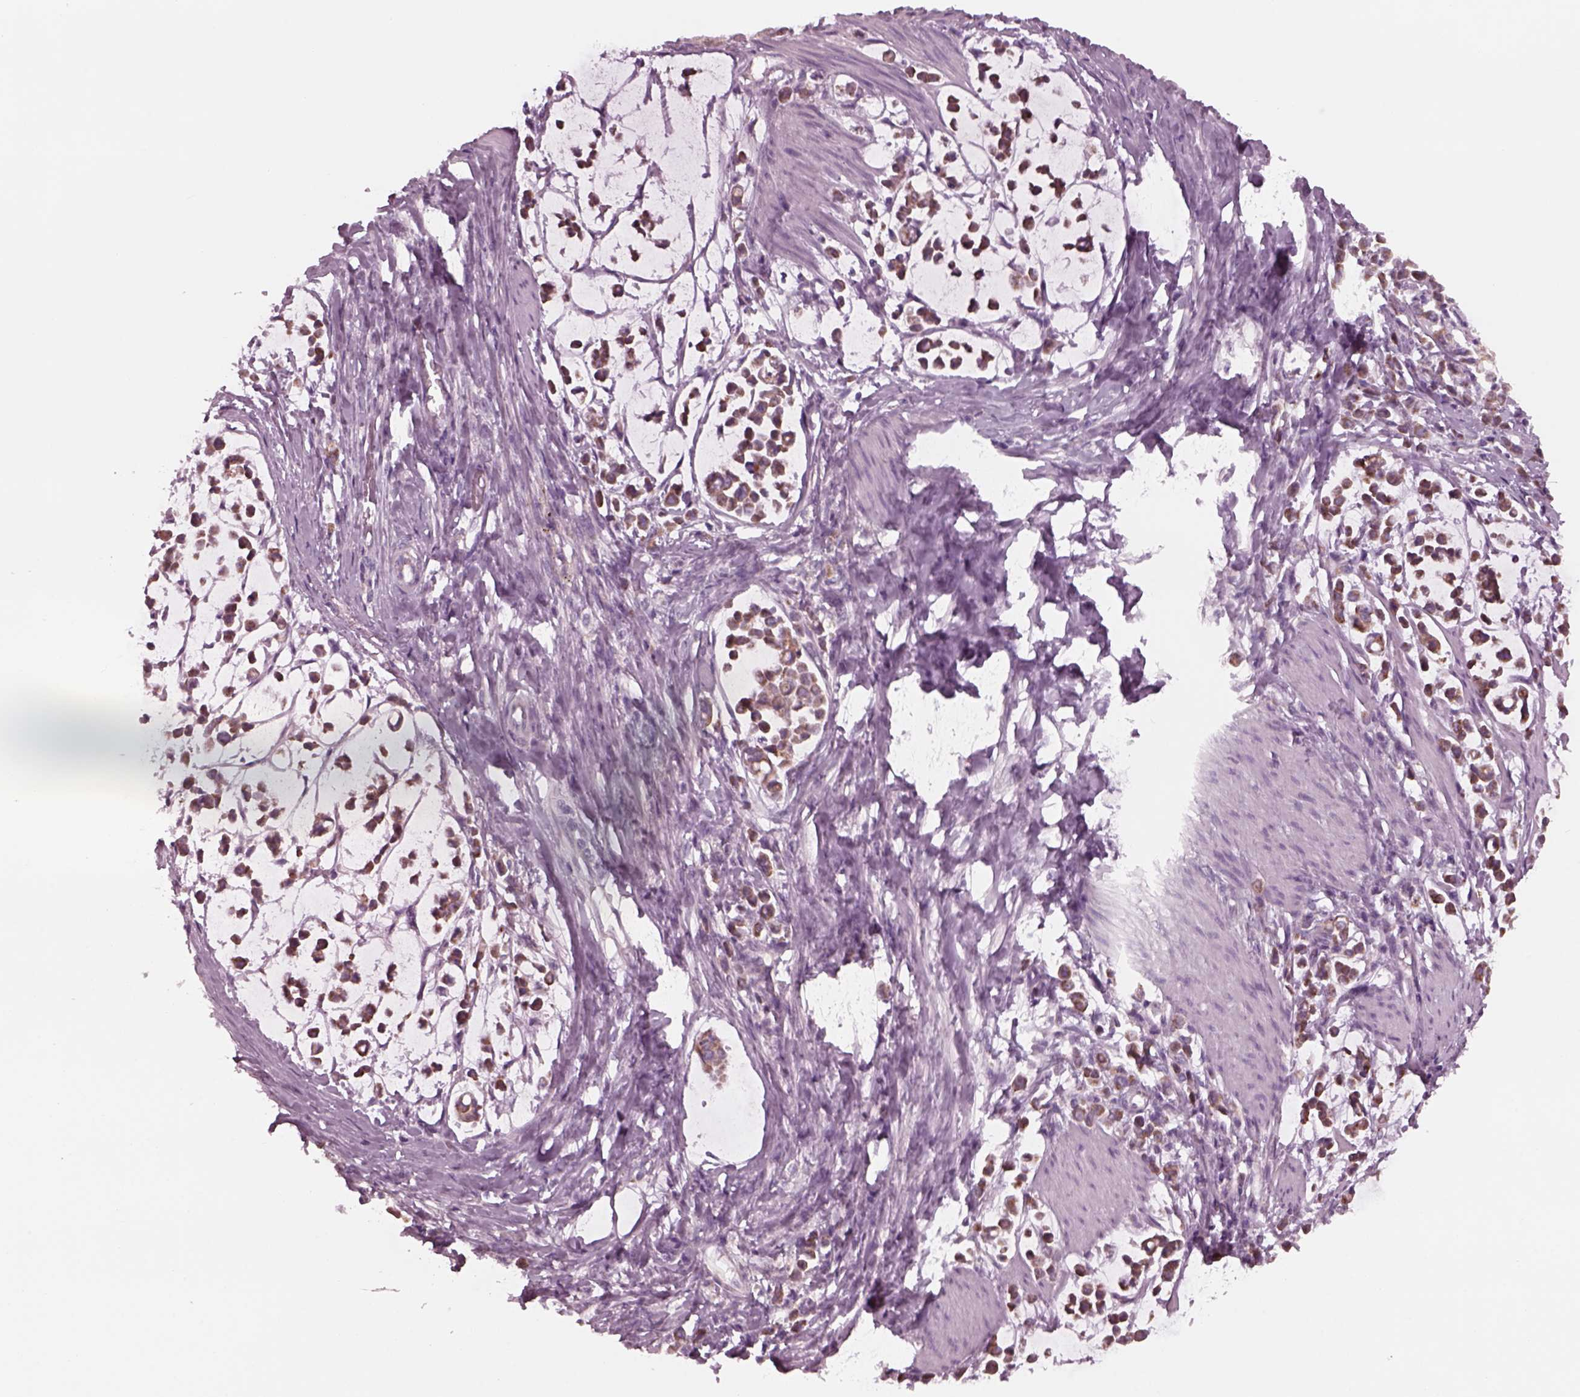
{"staining": {"intensity": "moderate", "quantity": "25%-75%", "location": "cytoplasmic/membranous"}, "tissue": "stomach cancer", "cell_type": "Tumor cells", "image_type": "cancer", "snomed": [{"axis": "morphology", "description": "Adenocarcinoma, NOS"}, {"axis": "topography", "description": "Stomach"}], "caption": "A brown stain shows moderate cytoplasmic/membranous expression of a protein in stomach cancer tumor cells.", "gene": "CELSR3", "patient": {"sex": "male", "age": 82}}